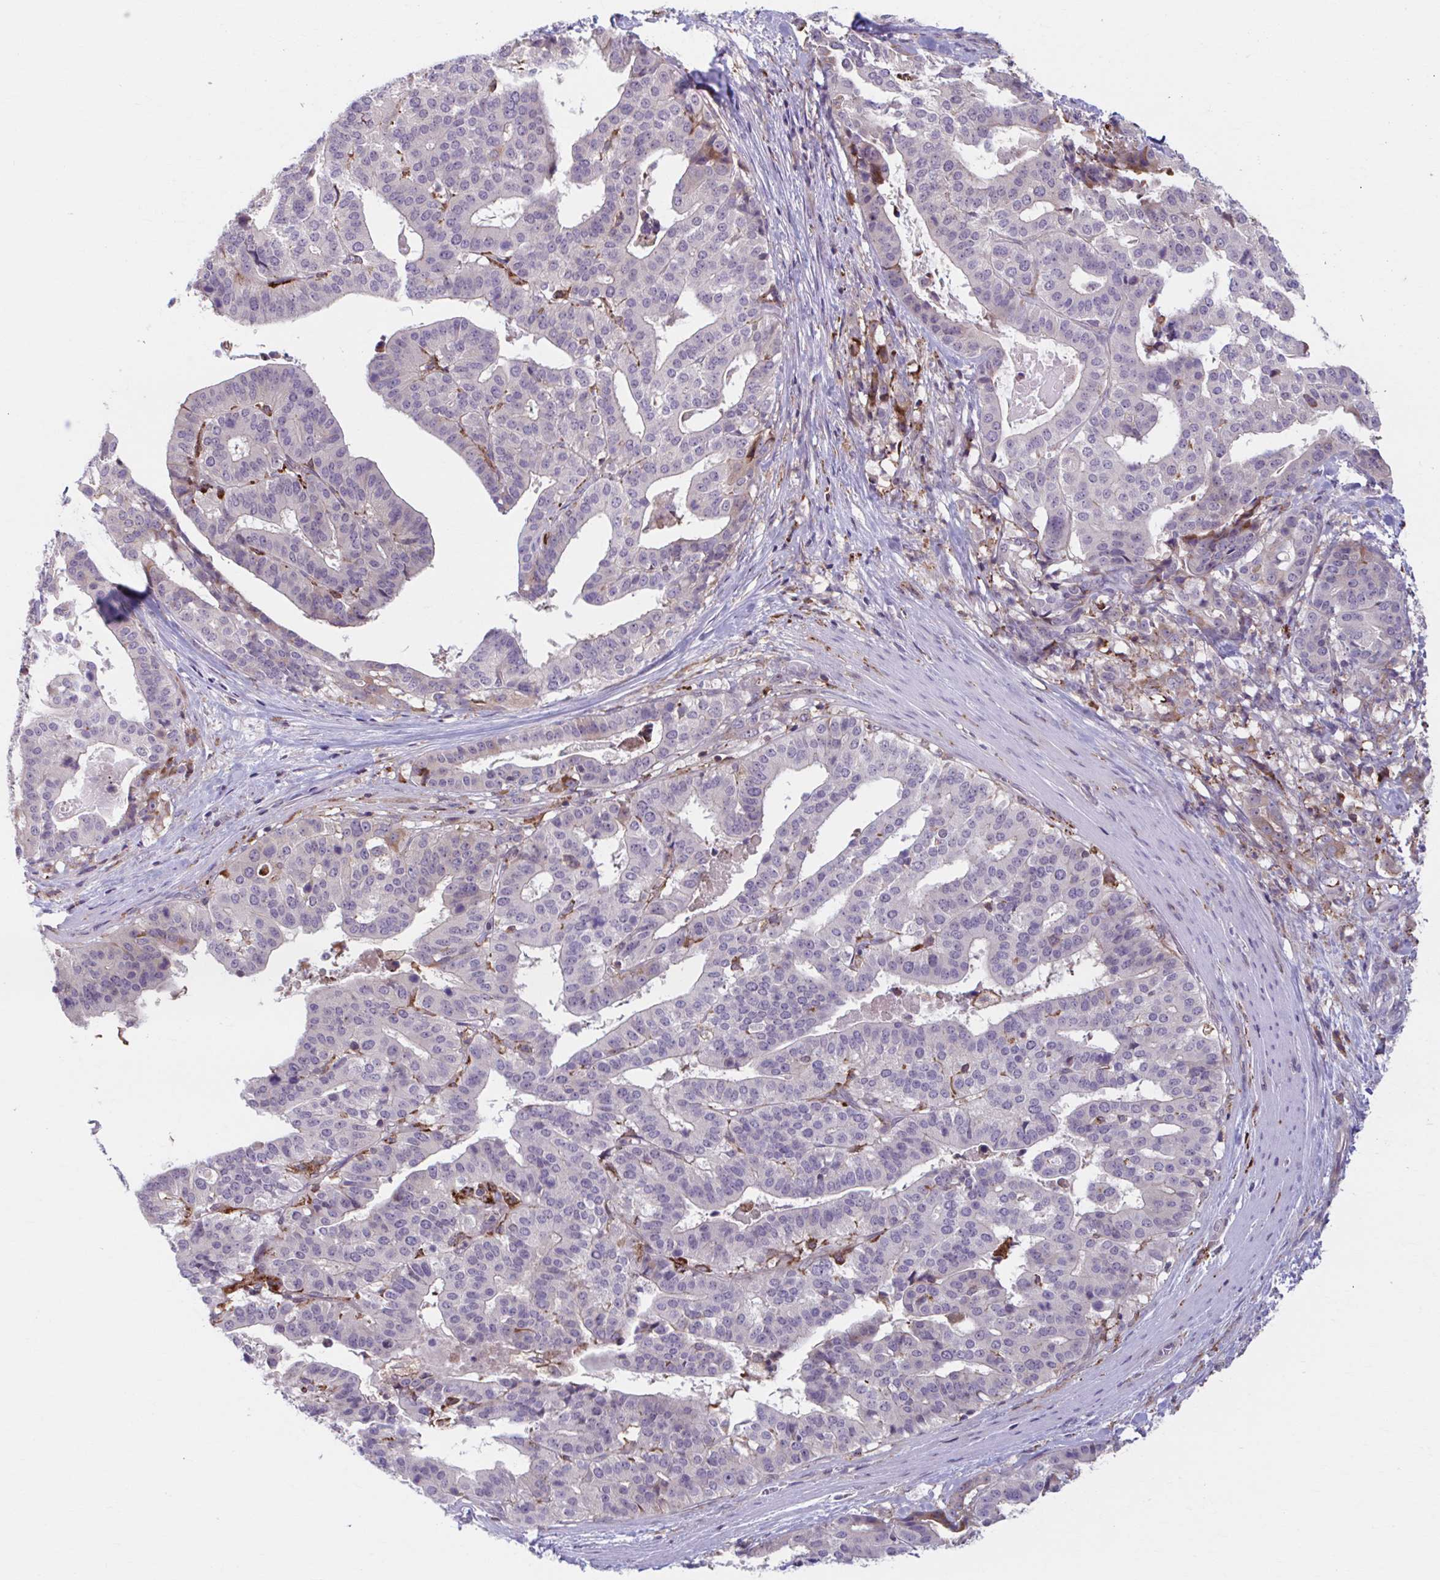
{"staining": {"intensity": "negative", "quantity": "none", "location": "none"}, "tissue": "stomach cancer", "cell_type": "Tumor cells", "image_type": "cancer", "snomed": [{"axis": "morphology", "description": "Adenocarcinoma, NOS"}, {"axis": "topography", "description": "Stomach"}], "caption": "This is an immunohistochemistry (IHC) micrograph of human stomach cancer (adenocarcinoma). There is no expression in tumor cells.", "gene": "ADAT3", "patient": {"sex": "male", "age": 48}}